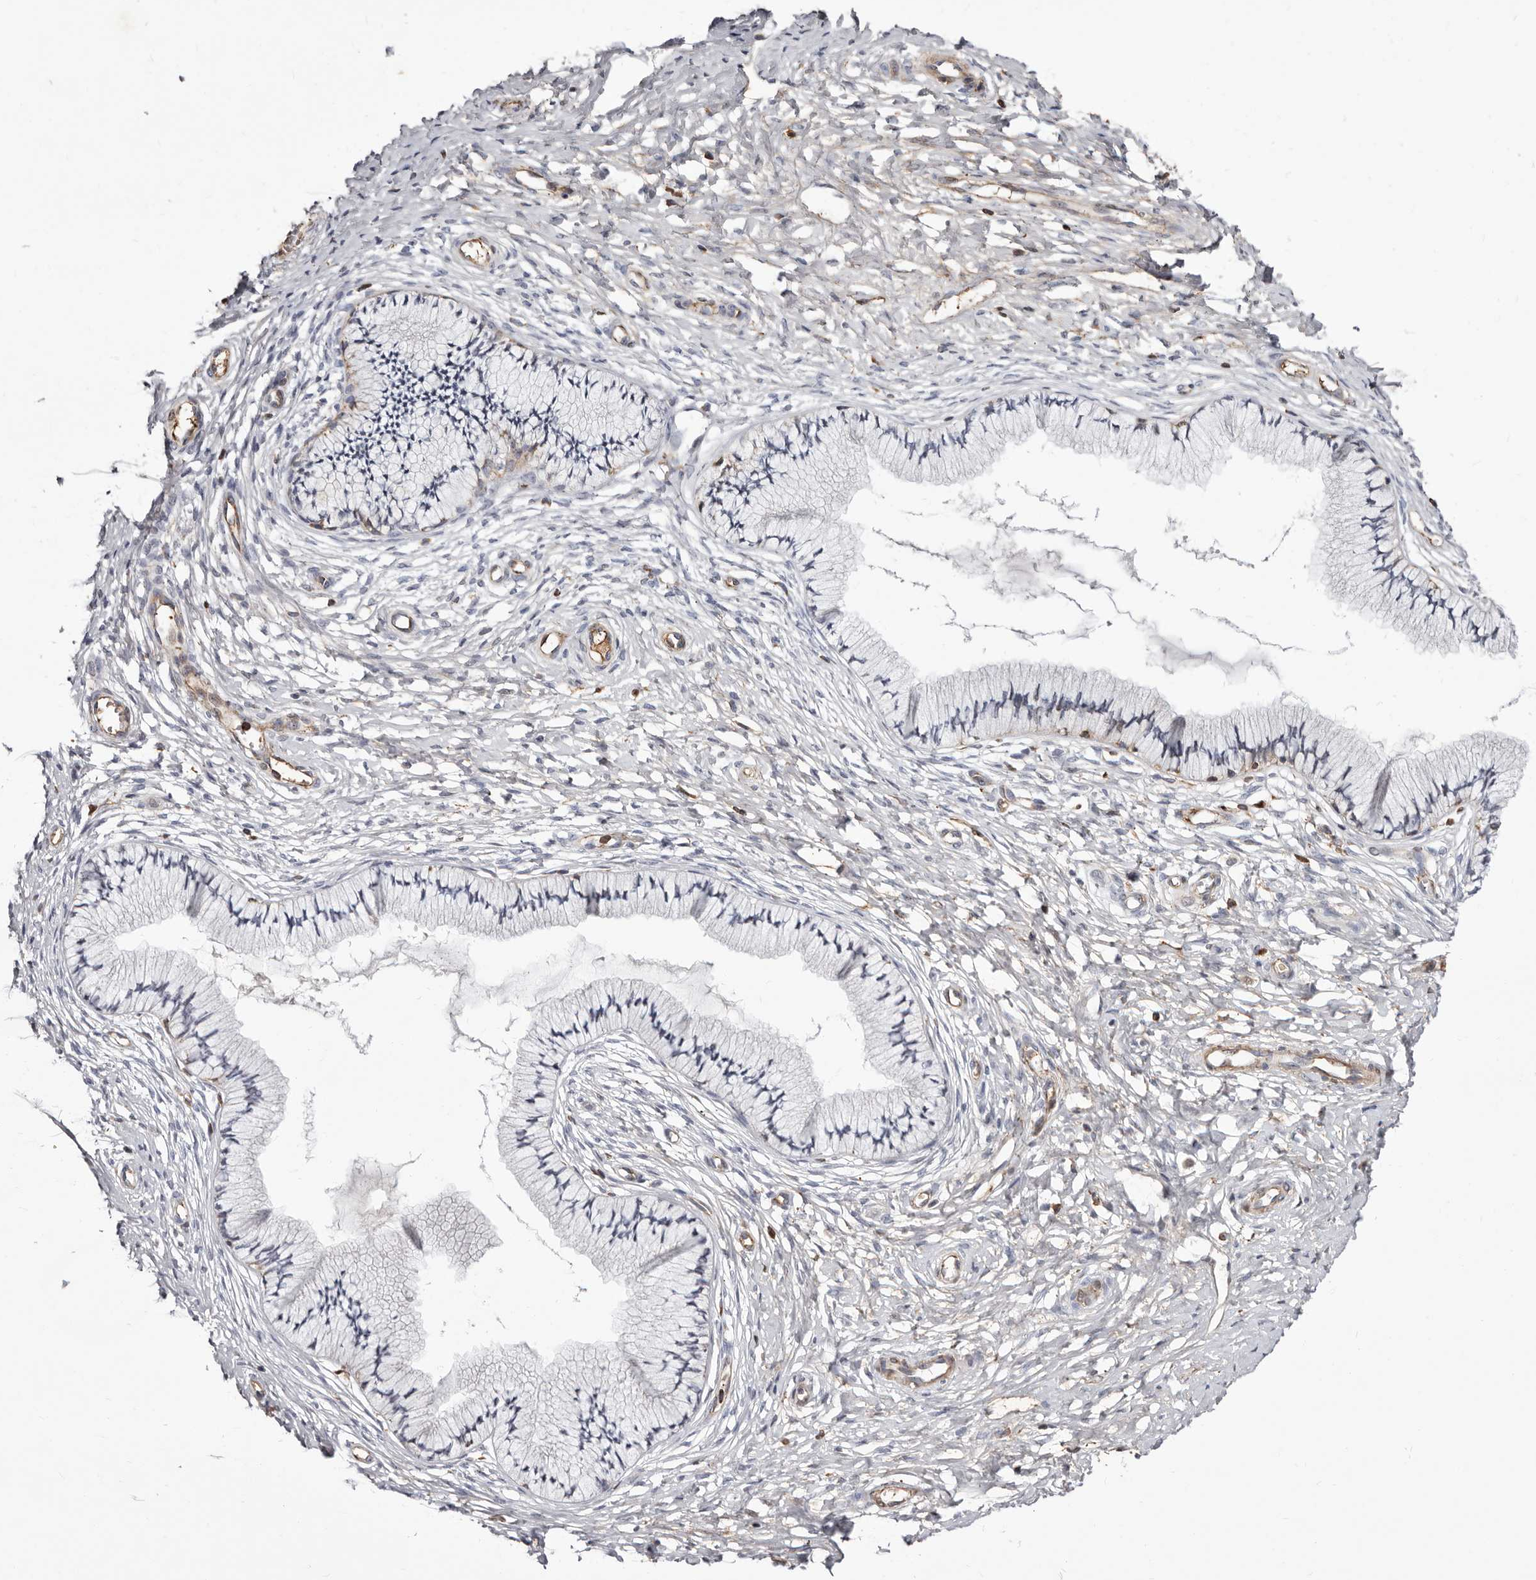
{"staining": {"intensity": "moderate", "quantity": "25%-75%", "location": "cytoplasmic/membranous"}, "tissue": "cervix", "cell_type": "Glandular cells", "image_type": "normal", "snomed": [{"axis": "morphology", "description": "Normal tissue, NOS"}, {"axis": "topography", "description": "Cervix"}], "caption": "Immunohistochemistry (IHC) of benign cervix reveals medium levels of moderate cytoplasmic/membranous expression in approximately 25%-75% of glandular cells. Nuclei are stained in blue.", "gene": "NUBPL", "patient": {"sex": "female", "age": 36}}